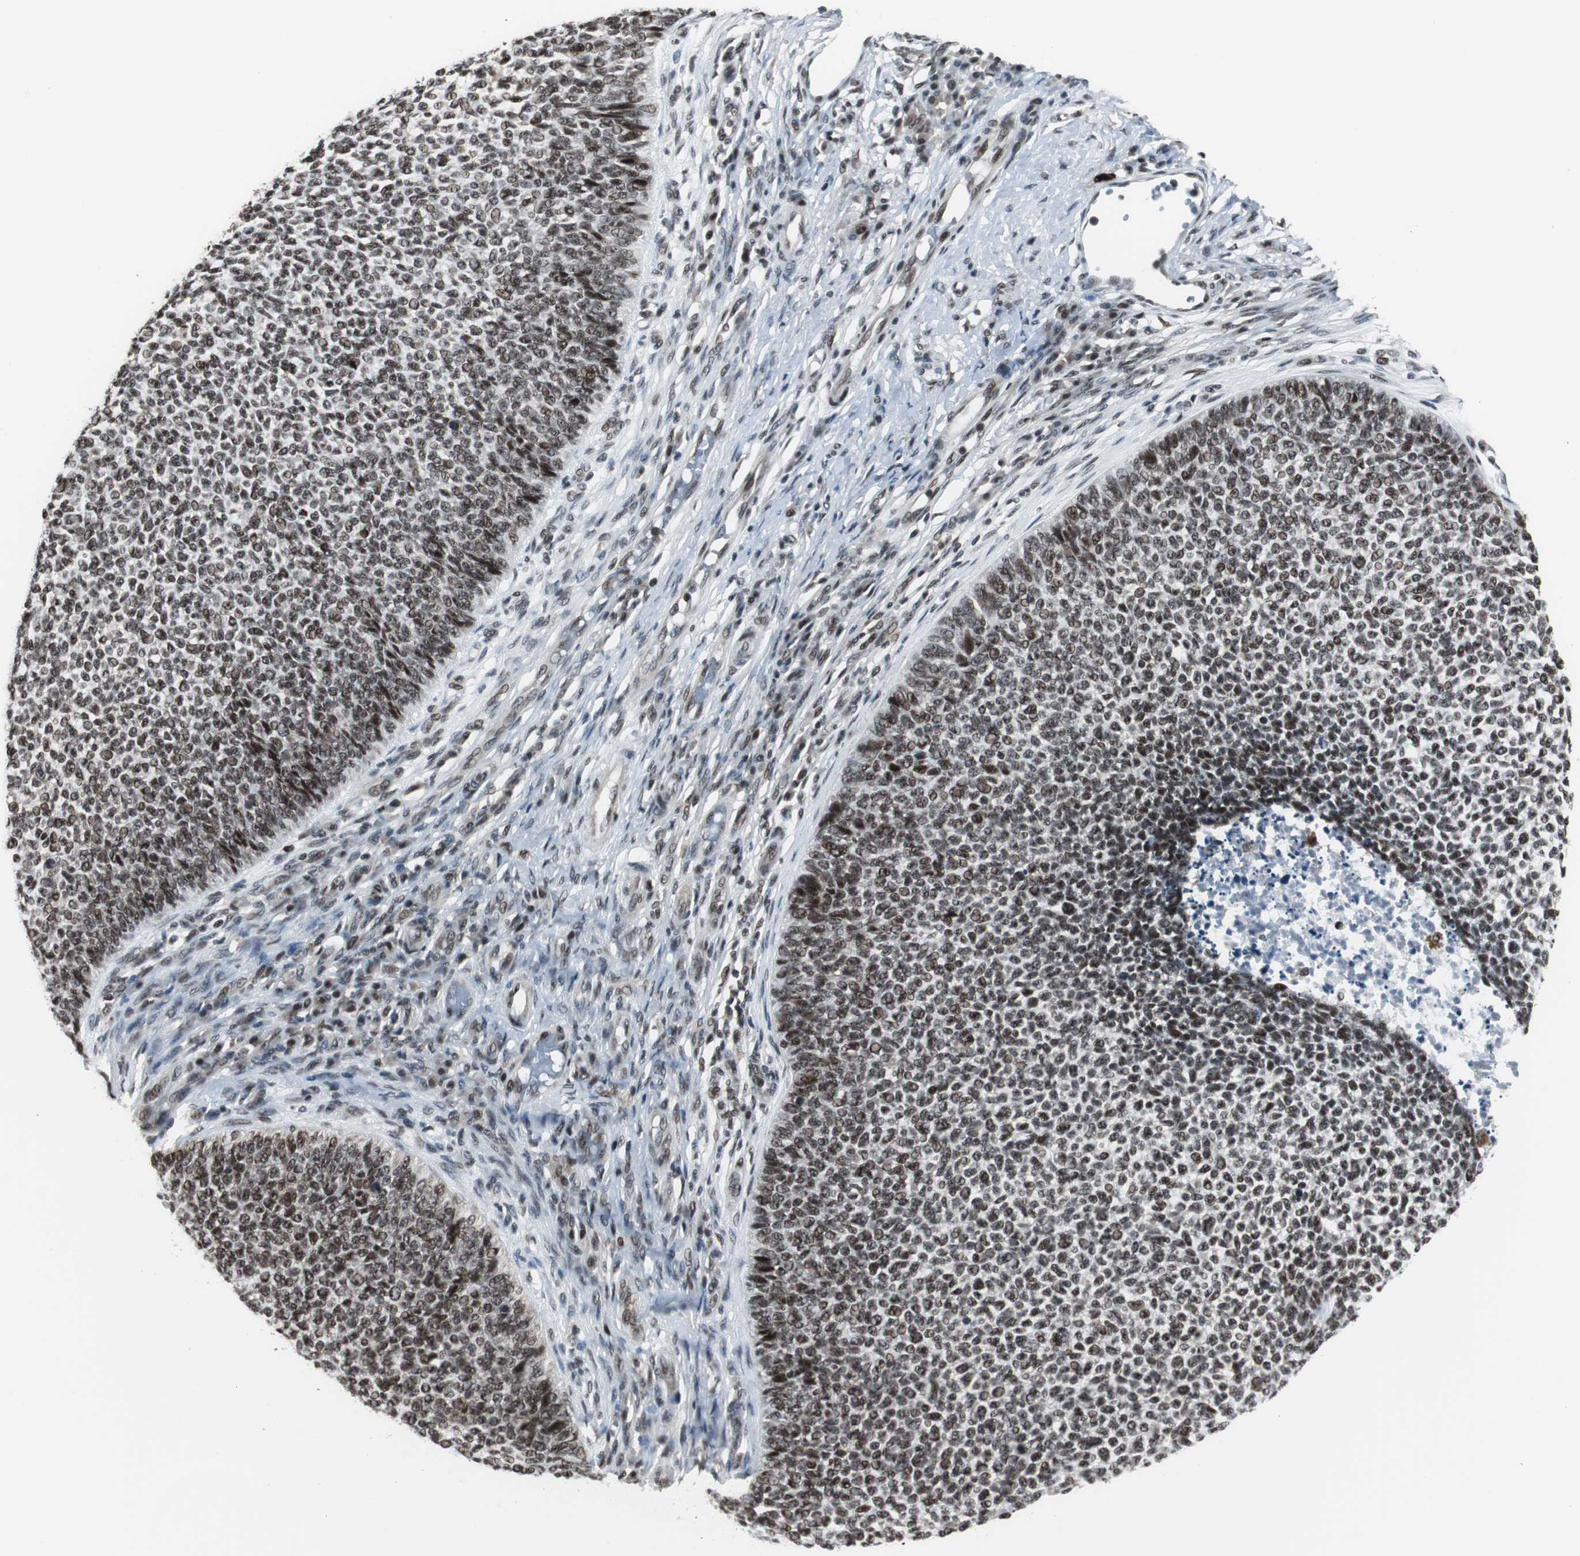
{"staining": {"intensity": "strong", "quantity": ">75%", "location": "nuclear"}, "tissue": "skin cancer", "cell_type": "Tumor cells", "image_type": "cancer", "snomed": [{"axis": "morphology", "description": "Basal cell carcinoma"}, {"axis": "topography", "description": "Skin"}], "caption": "Strong nuclear positivity for a protein is seen in about >75% of tumor cells of skin basal cell carcinoma using IHC.", "gene": "CDK9", "patient": {"sex": "female", "age": 84}}